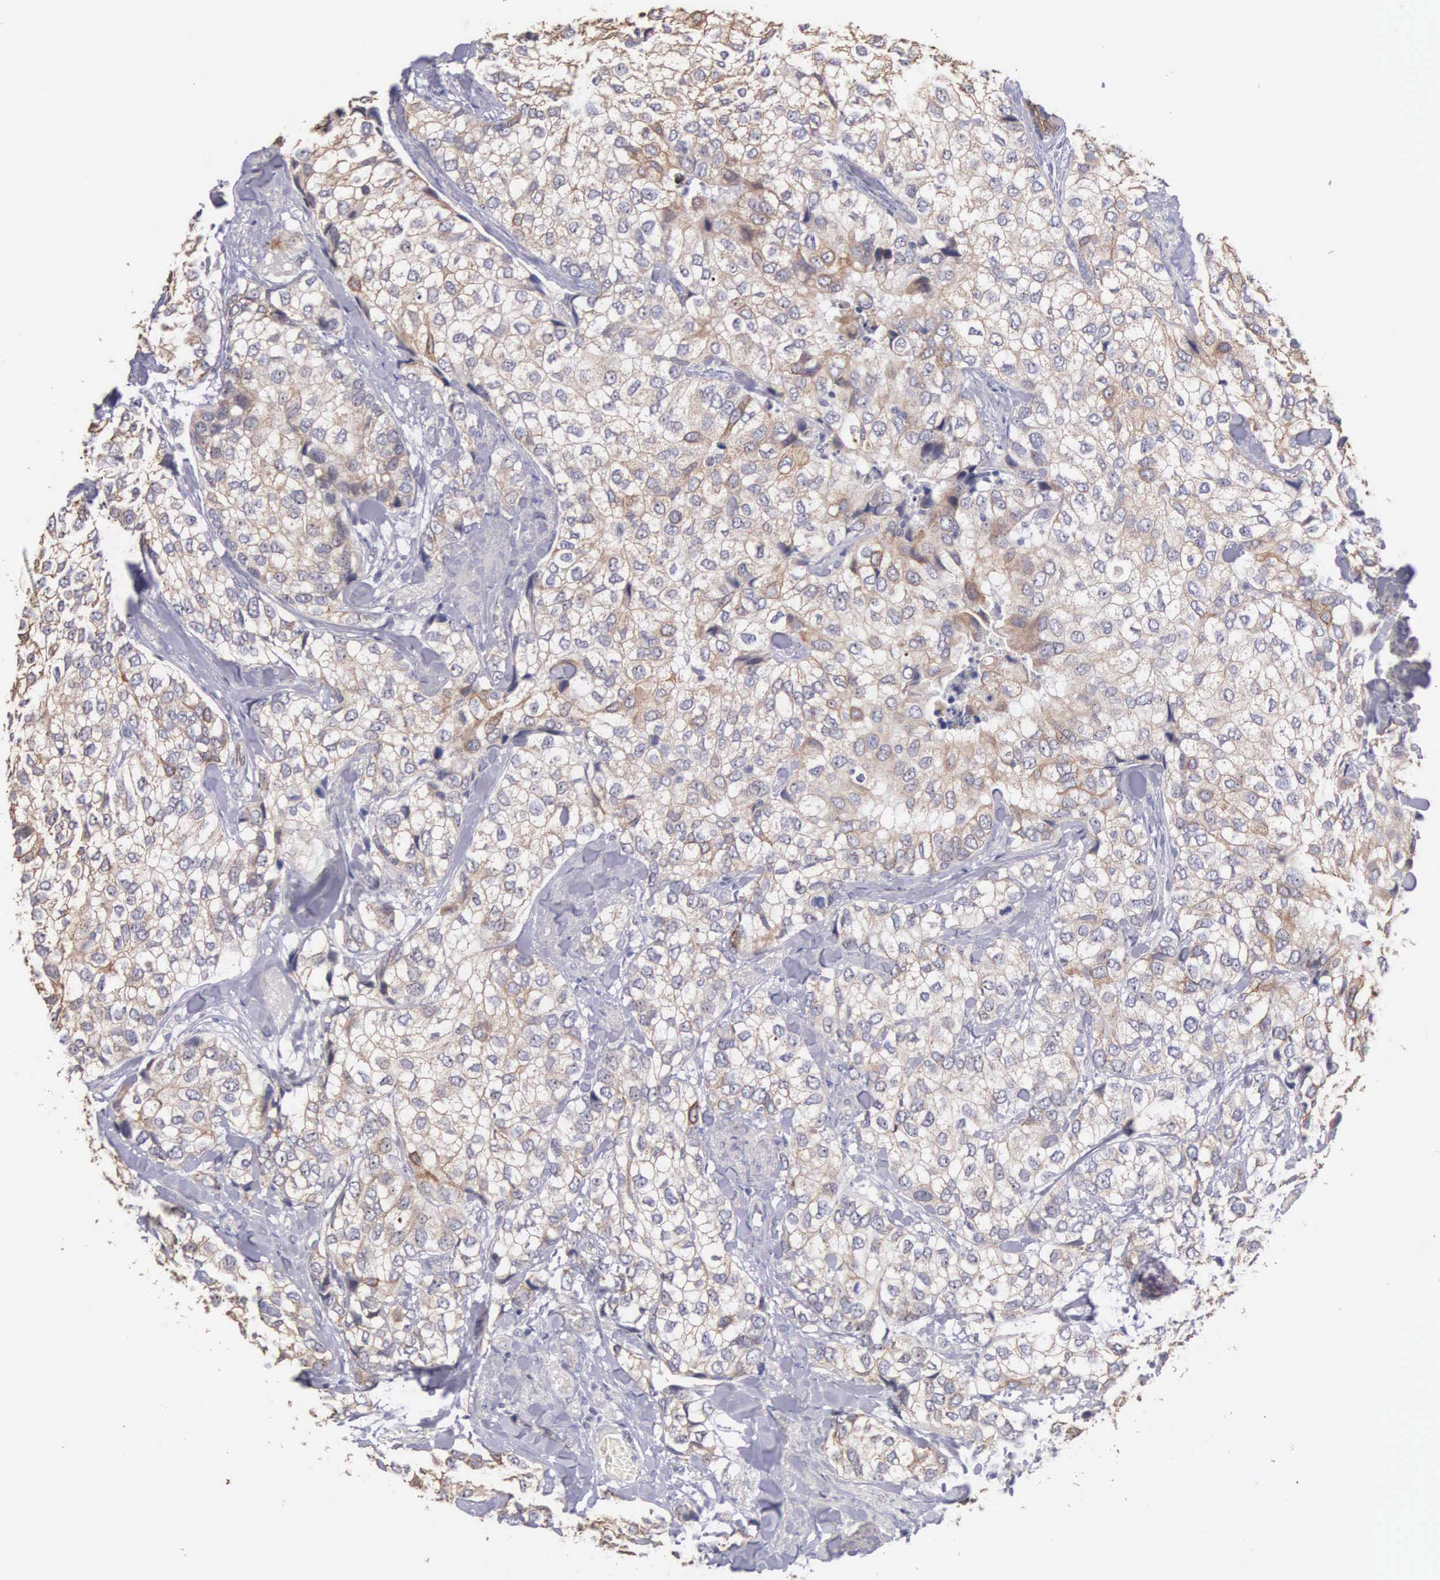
{"staining": {"intensity": "weak", "quantity": "25%-75%", "location": "cytoplasmic/membranous"}, "tissue": "breast cancer", "cell_type": "Tumor cells", "image_type": "cancer", "snomed": [{"axis": "morphology", "description": "Duct carcinoma"}, {"axis": "topography", "description": "Breast"}], "caption": "This is an image of IHC staining of breast invasive ductal carcinoma, which shows weak expression in the cytoplasmic/membranous of tumor cells.", "gene": "PIR", "patient": {"sex": "female", "age": 68}}